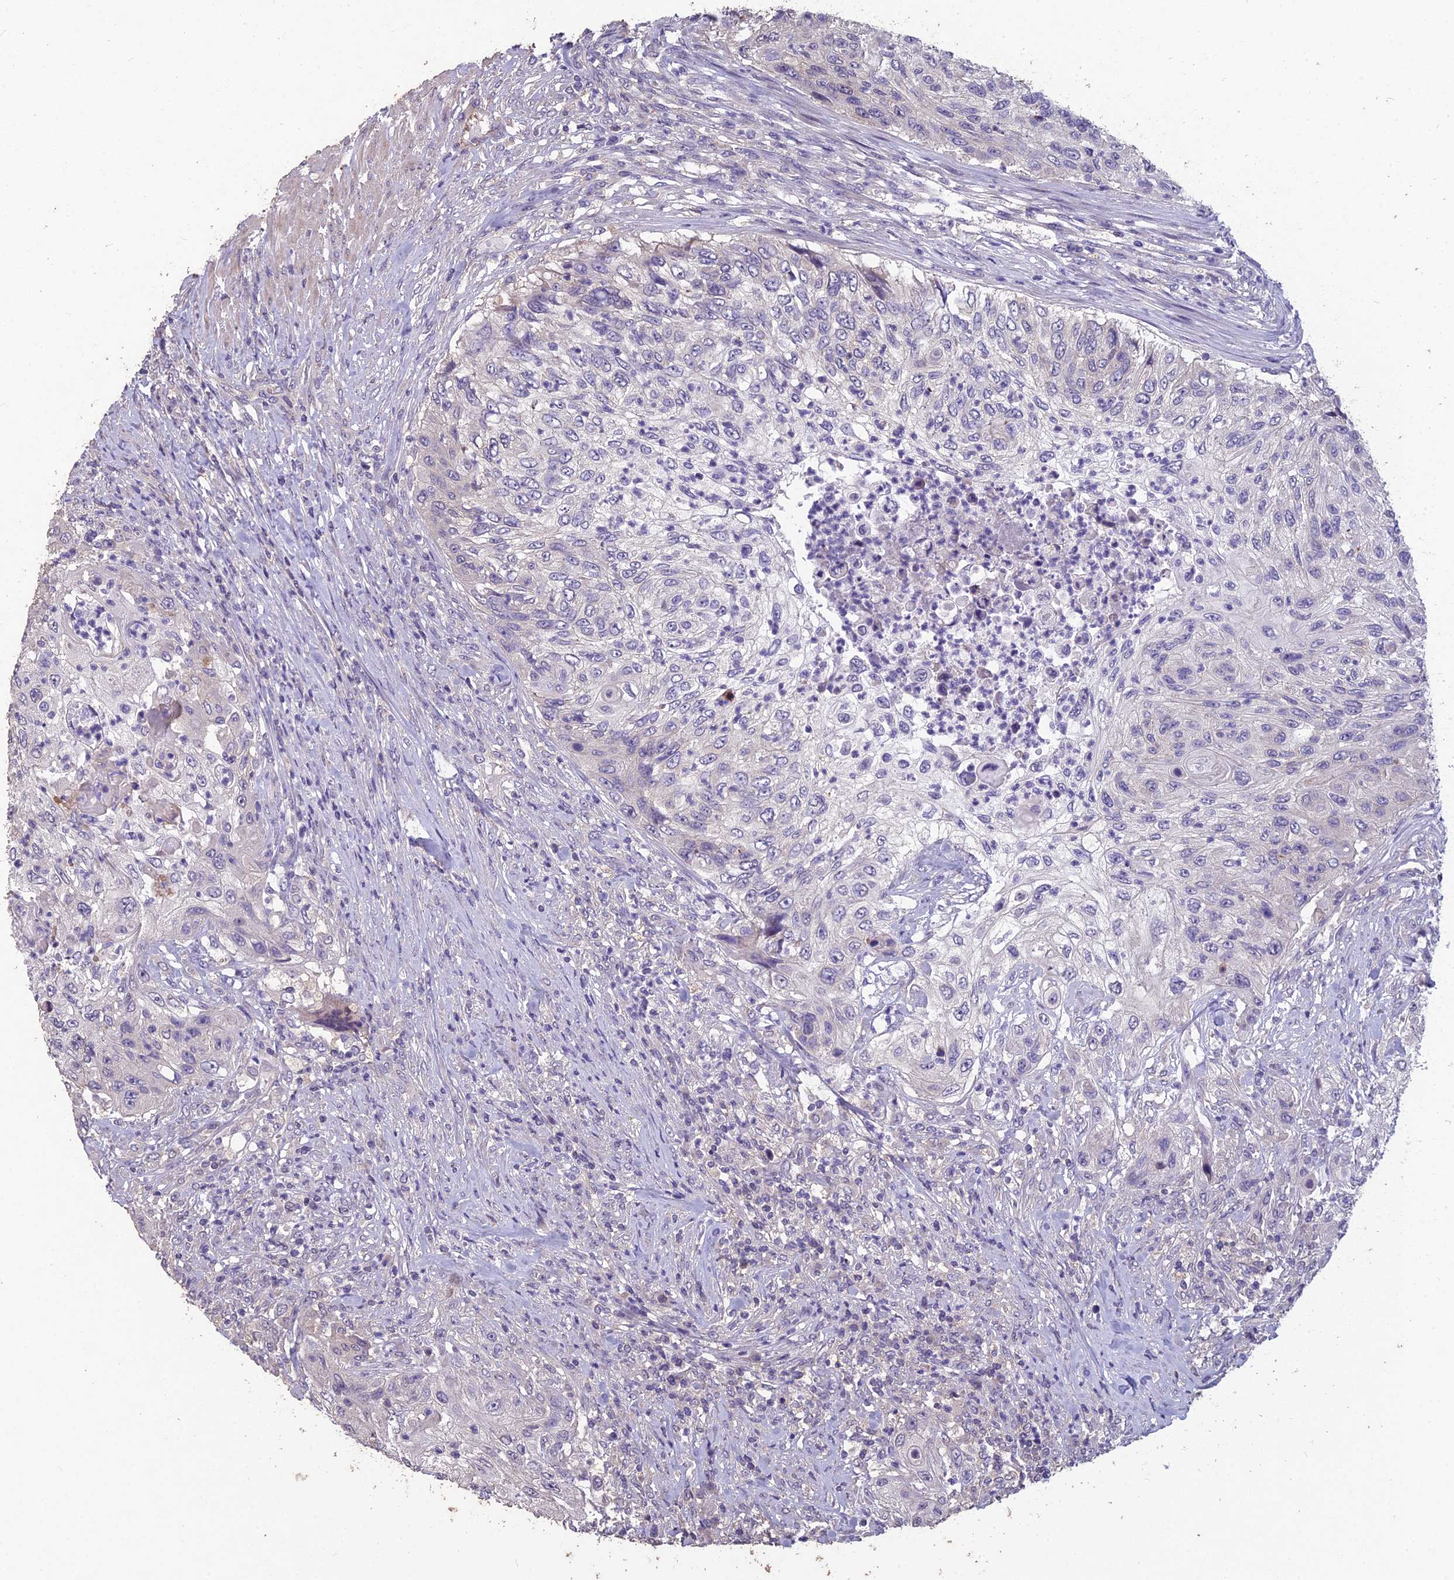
{"staining": {"intensity": "negative", "quantity": "none", "location": "none"}, "tissue": "urothelial cancer", "cell_type": "Tumor cells", "image_type": "cancer", "snomed": [{"axis": "morphology", "description": "Urothelial carcinoma, High grade"}, {"axis": "topography", "description": "Urinary bladder"}], "caption": "Immunohistochemistry (IHC) image of neoplastic tissue: human urothelial cancer stained with DAB (3,3'-diaminobenzidine) shows no significant protein expression in tumor cells.", "gene": "CEACAM16", "patient": {"sex": "female", "age": 60}}